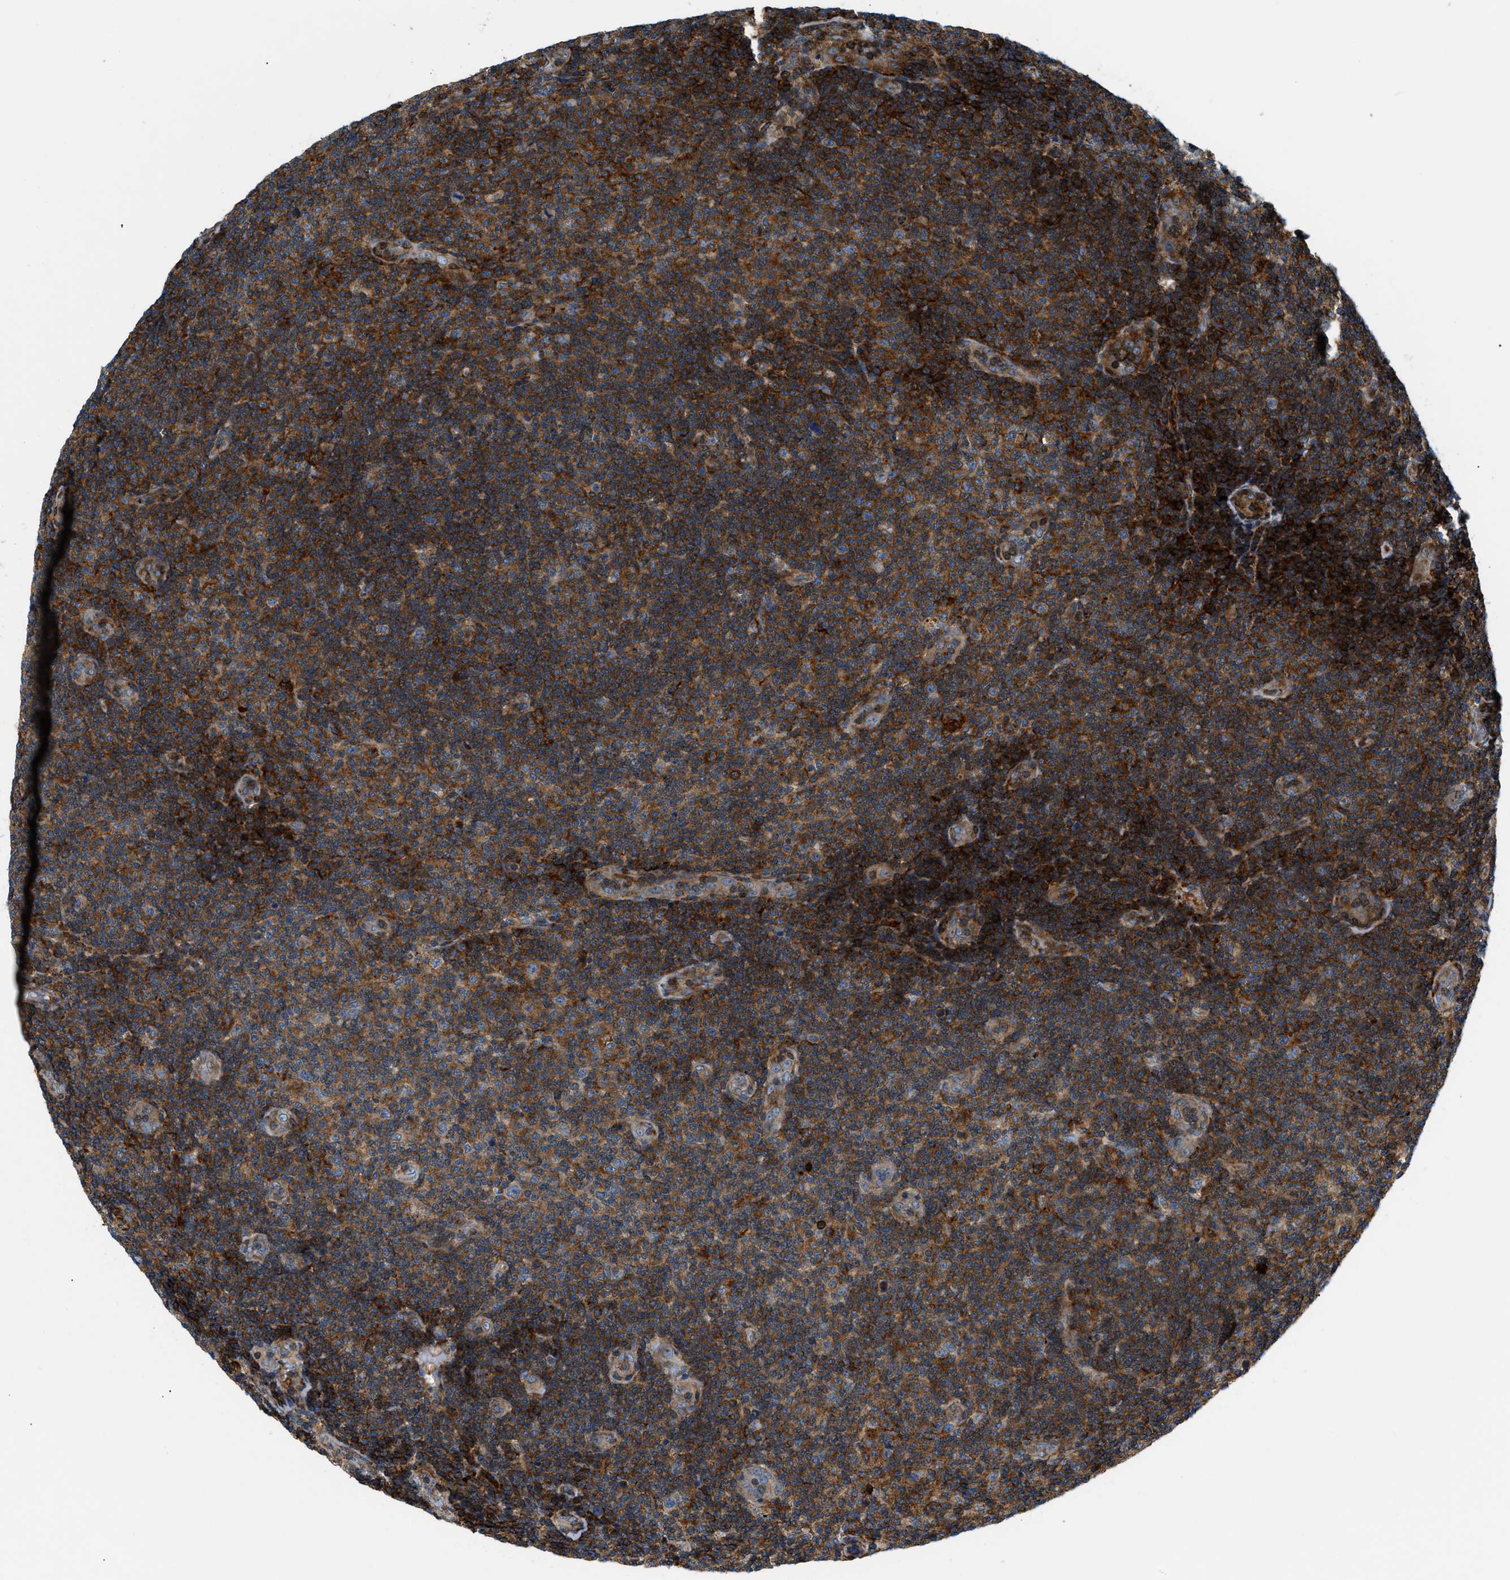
{"staining": {"intensity": "moderate", "quantity": ">75%", "location": "cytoplasmic/membranous"}, "tissue": "lymphoma", "cell_type": "Tumor cells", "image_type": "cancer", "snomed": [{"axis": "morphology", "description": "Malignant lymphoma, non-Hodgkin's type, Low grade"}, {"axis": "topography", "description": "Lymph node"}], "caption": "Brown immunohistochemical staining in human lymphoma shows moderate cytoplasmic/membranous expression in about >75% of tumor cells.", "gene": "DHODH", "patient": {"sex": "male", "age": 83}}